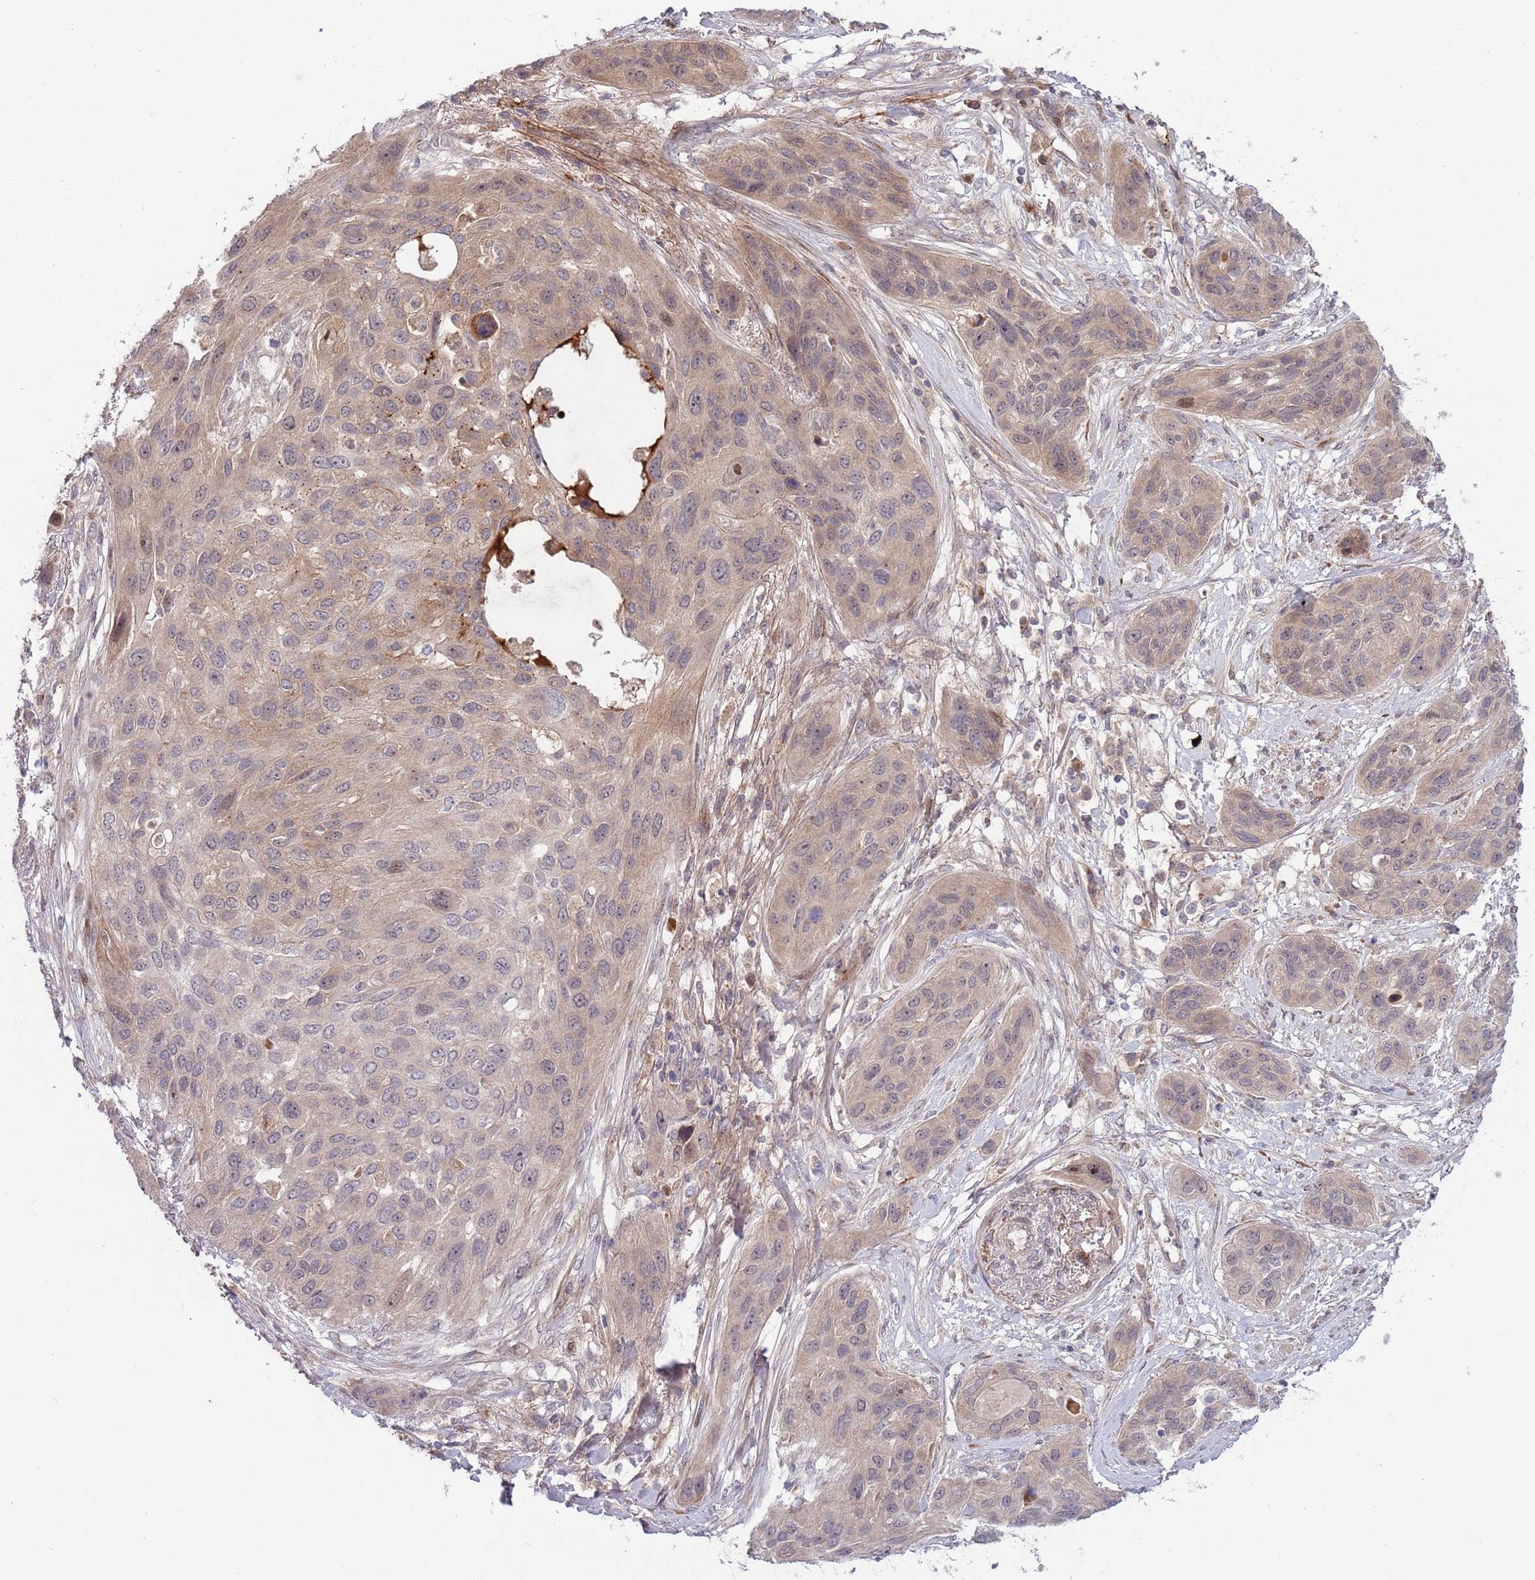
{"staining": {"intensity": "weak", "quantity": "25%-75%", "location": "cytoplasmic/membranous"}, "tissue": "lung cancer", "cell_type": "Tumor cells", "image_type": "cancer", "snomed": [{"axis": "morphology", "description": "Squamous cell carcinoma, NOS"}, {"axis": "topography", "description": "Lung"}], "caption": "DAB immunohistochemical staining of squamous cell carcinoma (lung) demonstrates weak cytoplasmic/membranous protein staining in about 25%-75% of tumor cells.", "gene": "NT5DC4", "patient": {"sex": "female", "age": 70}}